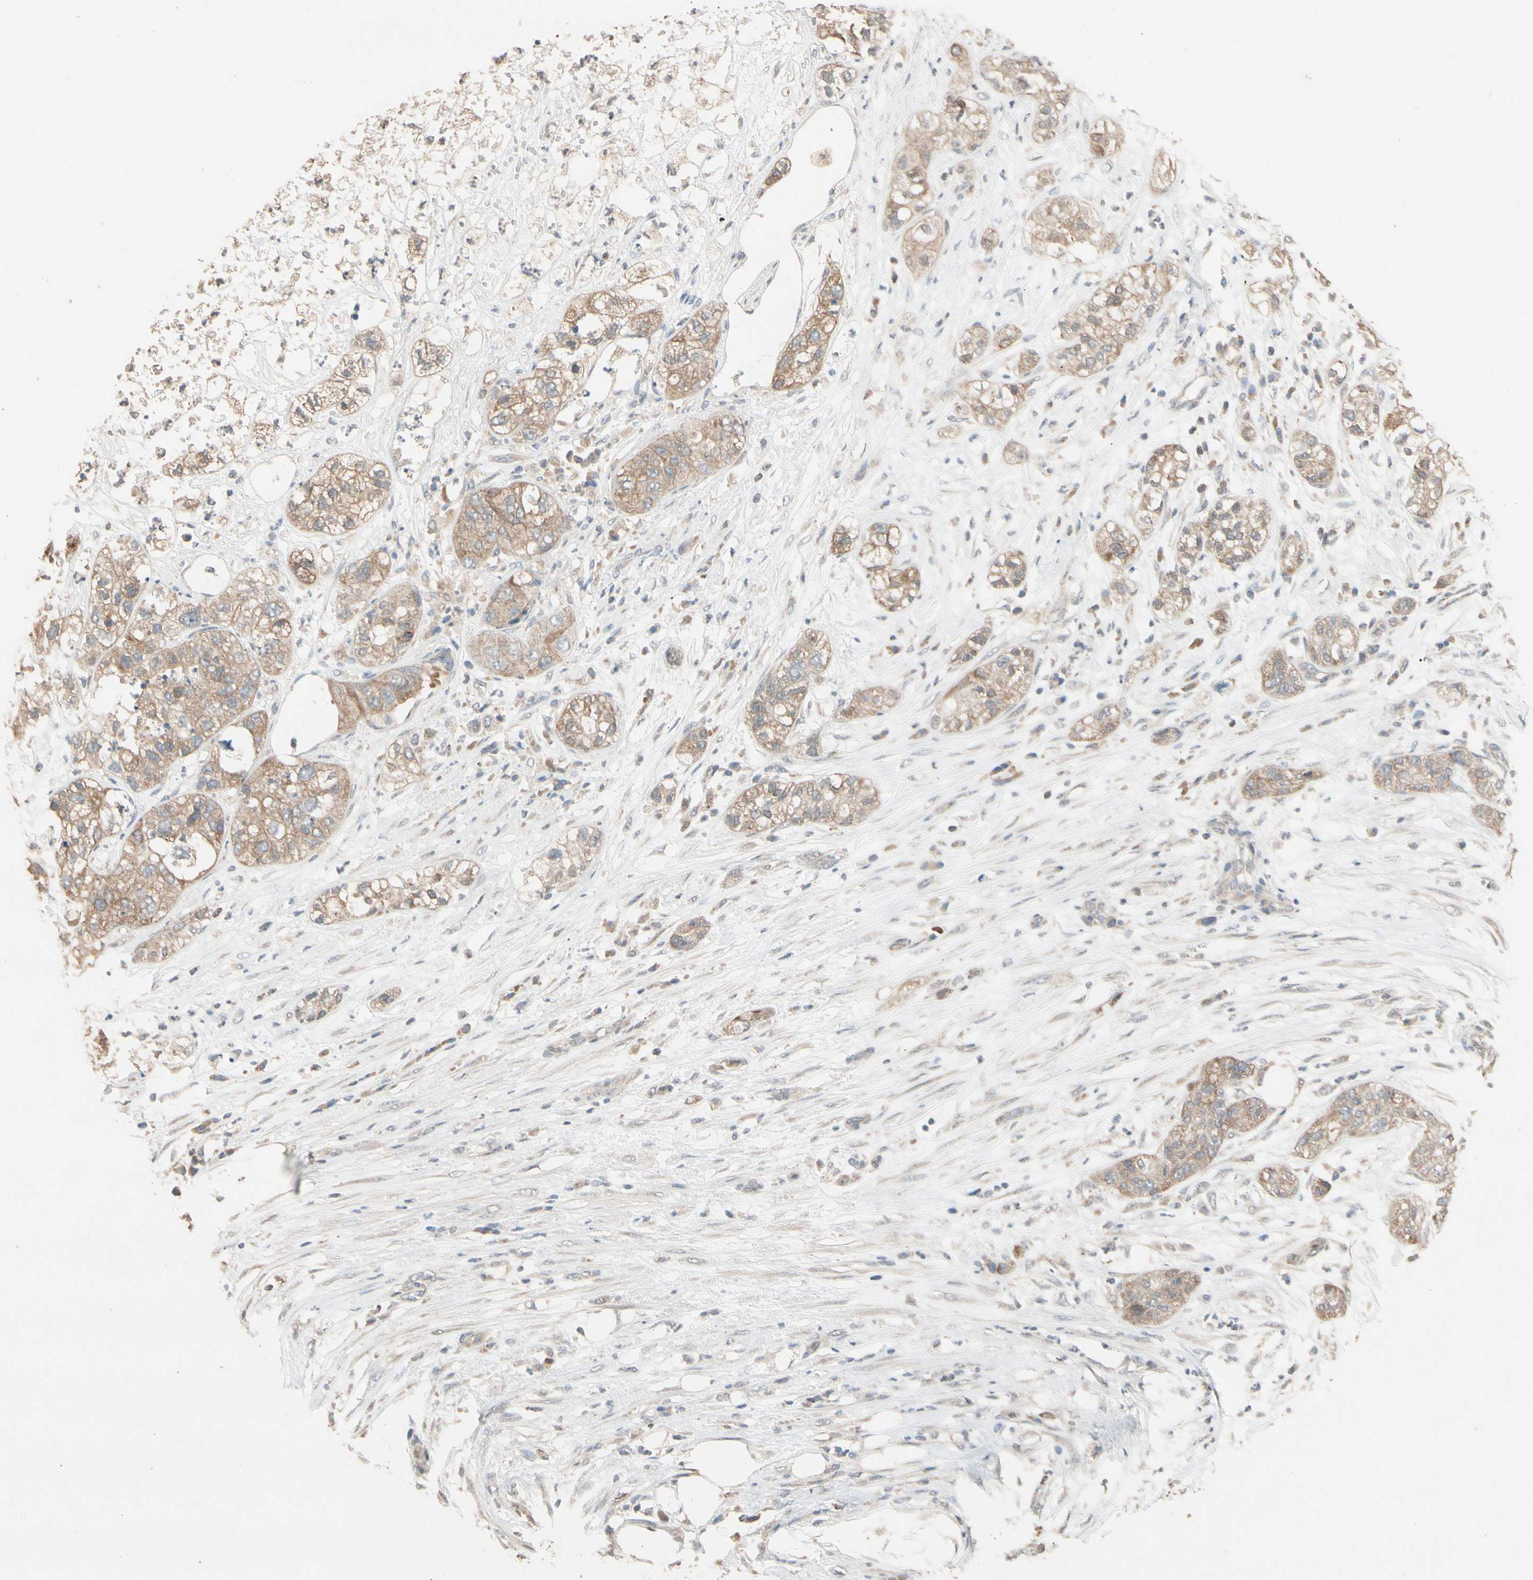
{"staining": {"intensity": "weak", "quantity": ">75%", "location": "cytoplasmic/membranous"}, "tissue": "pancreatic cancer", "cell_type": "Tumor cells", "image_type": "cancer", "snomed": [{"axis": "morphology", "description": "Adenocarcinoma, NOS"}, {"axis": "topography", "description": "Pancreas"}], "caption": "This image reveals adenocarcinoma (pancreatic) stained with immunohistochemistry to label a protein in brown. The cytoplasmic/membranous of tumor cells show weak positivity for the protein. Nuclei are counter-stained blue.", "gene": "MAP3K7", "patient": {"sex": "female", "age": 78}}